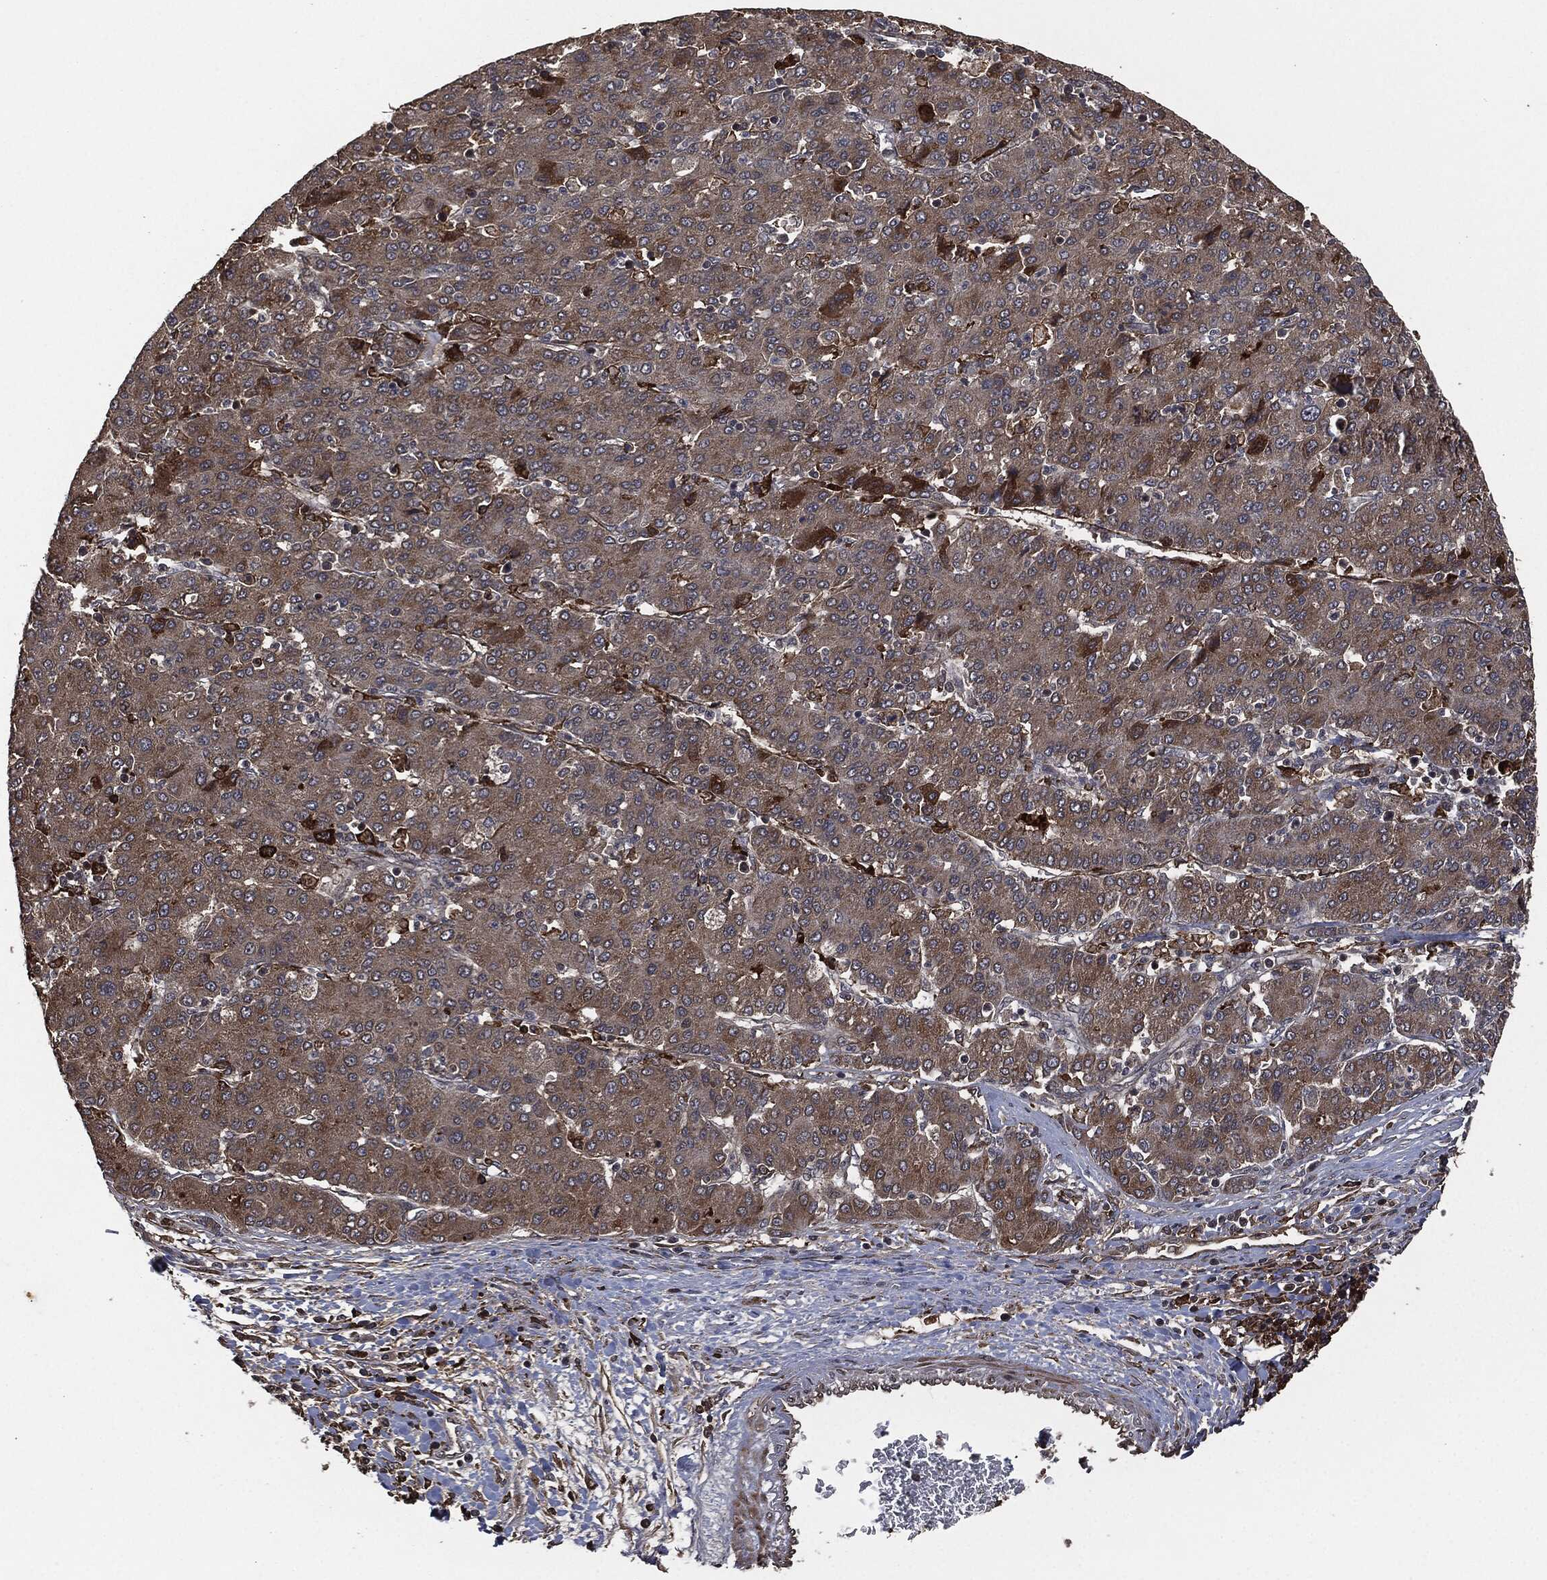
{"staining": {"intensity": "moderate", "quantity": "<25%", "location": "cytoplasmic/membranous"}, "tissue": "liver cancer", "cell_type": "Tumor cells", "image_type": "cancer", "snomed": [{"axis": "morphology", "description": "Carcinoma, Hepatocellular, NOS"}, {"axis": "topography", "description": "Liver"}], "caption": "This is an image of immunohistochemistry (IHC) staining of liver cancer, which shows moderate expression in the cytoplasmic/membranous of tumor cells.", "gene": "CRABP2", "patient": {"sex": "male", "age": 65}}